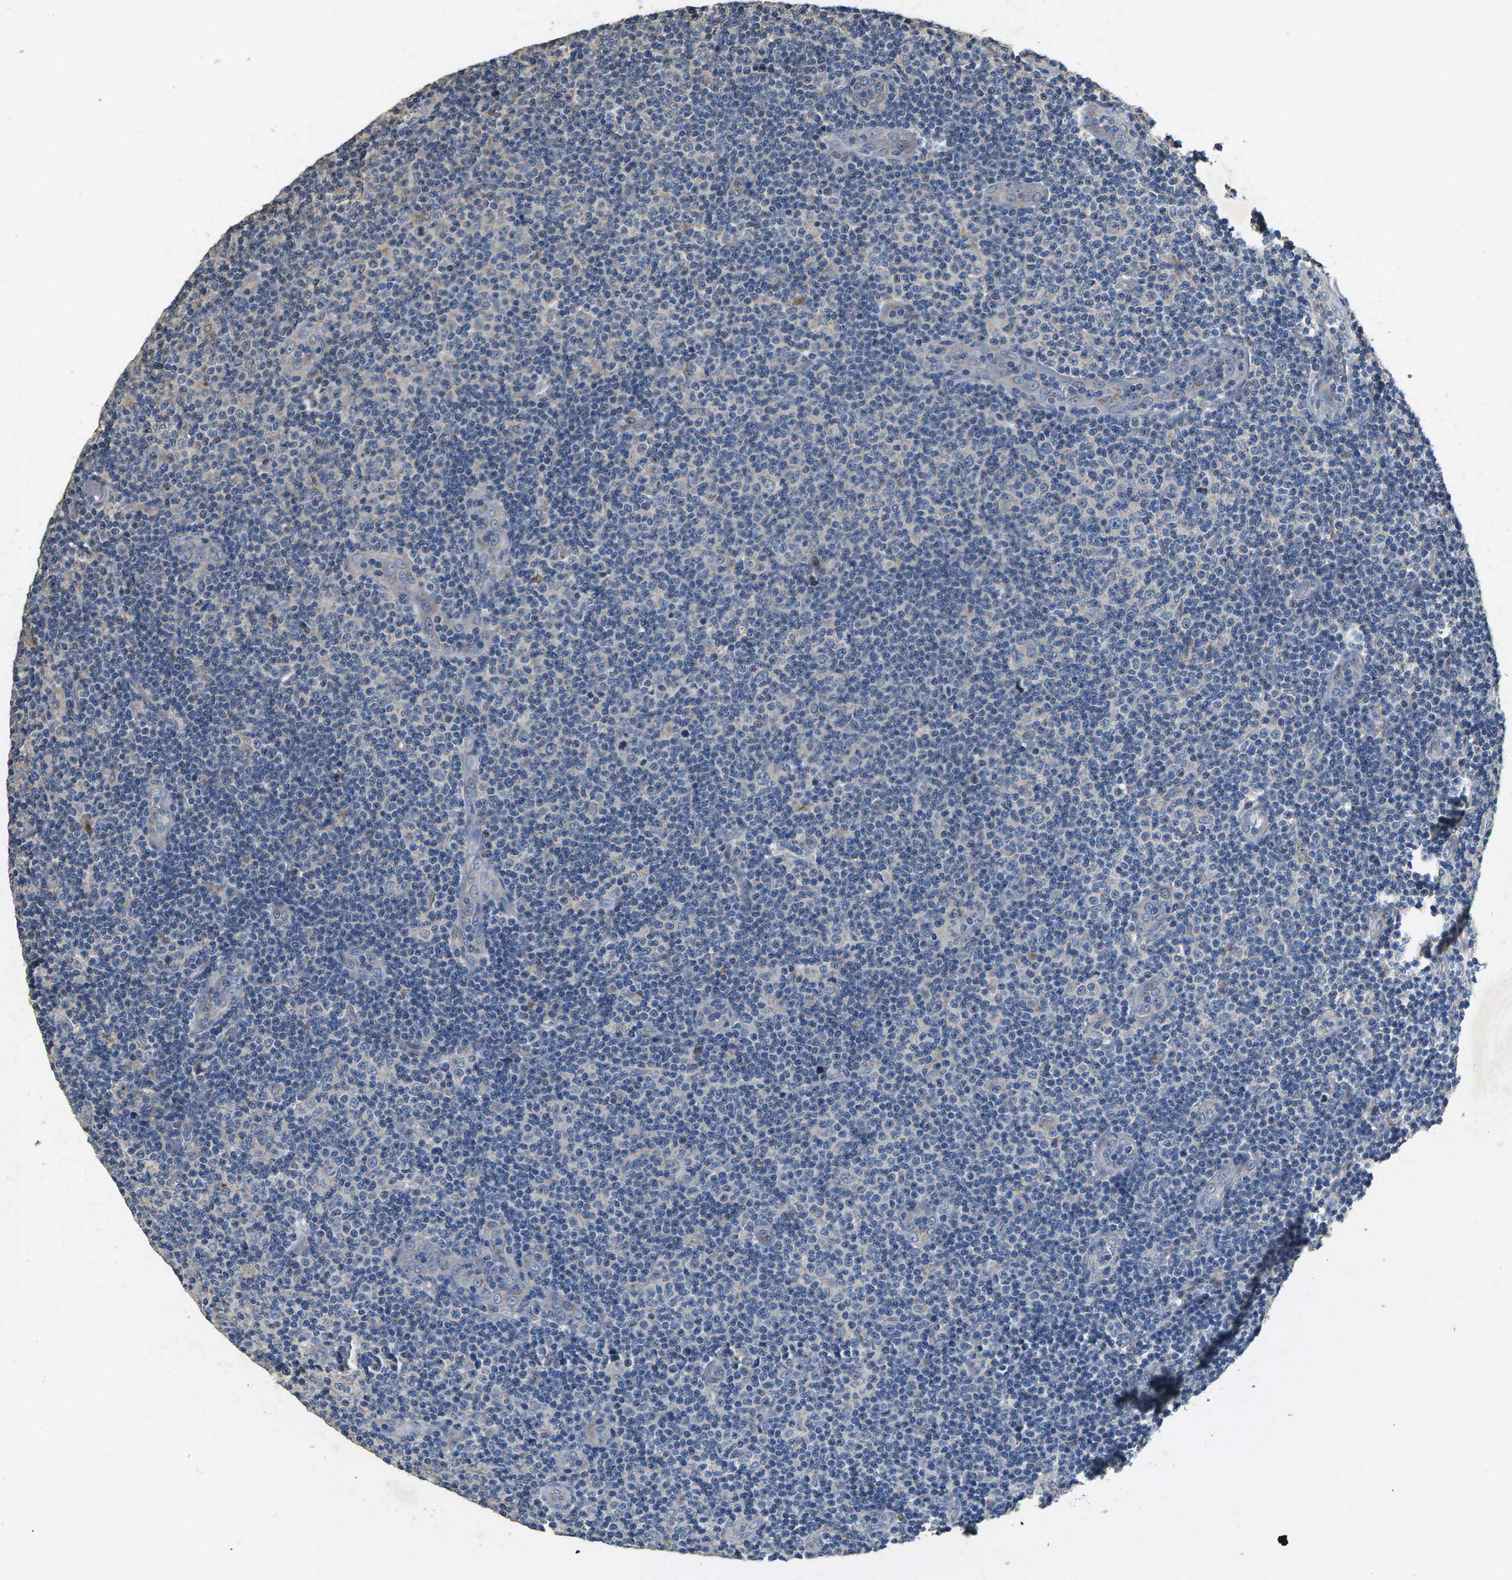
{"staining": {"intensity": "negative", "quantity": "none", "location": "none"}, "tissue": "lymphoma", "cell_type": "Tumor cells", "image_type": "cancer", "snomed": [{"axis": "morphology", "description": "Malignant lymphoma, non-Hodgkin's type, Low grade"}, {"axis": "topography", "description": "Lymph node"}], "caption": "Tumor cells show no significant protein positivity in low-grade malignant lymphoma, non-Hodgkin's type. (IHC, brightfield microscopy, high magnification).", "gene": "B4GAT1", "patient": {"sex": "male", "age": 83}}